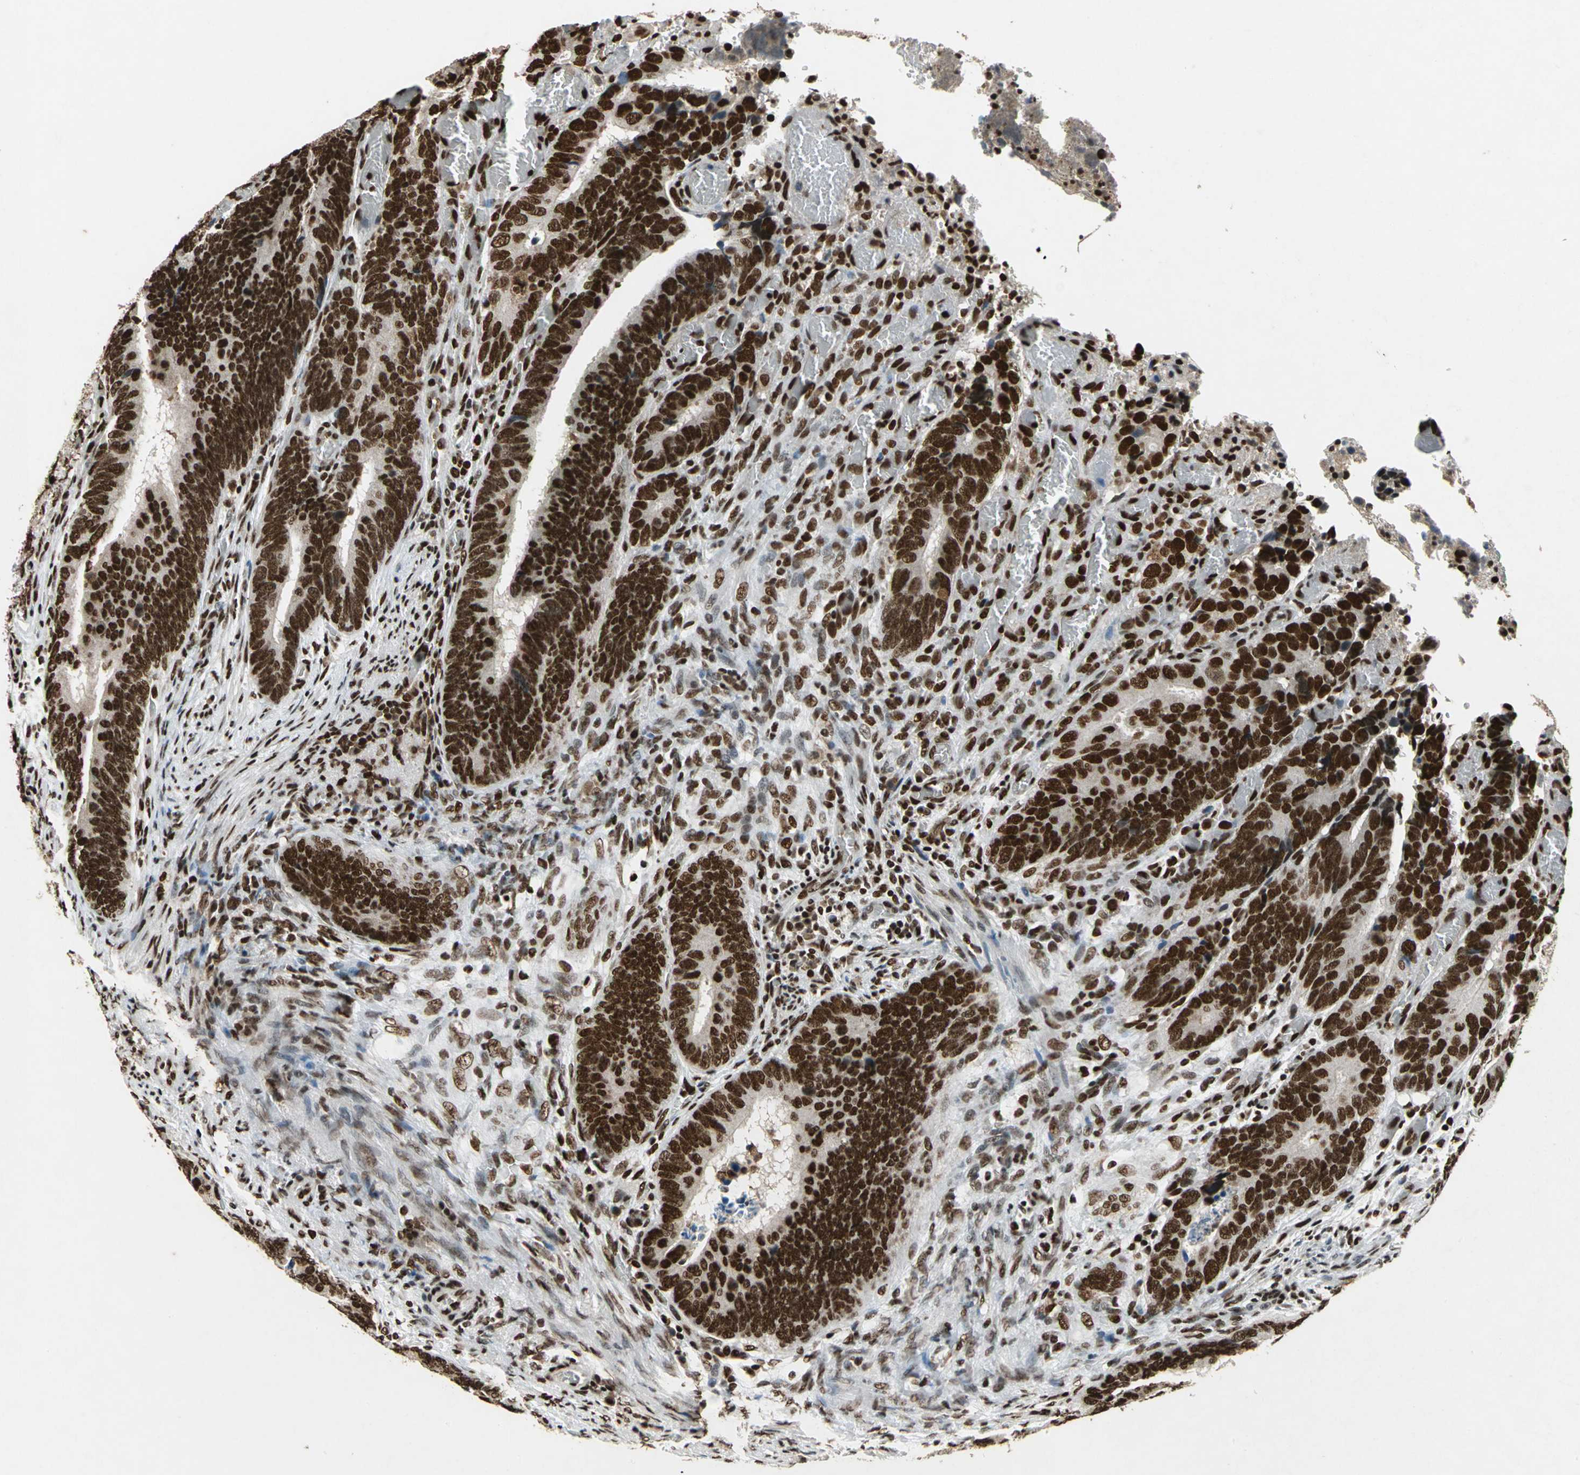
{"staining": {"intensity": "strong", "quantity": ">75%", "location": "nuclear"}, "tissue": "colorectal cancer", "cell_type": "Tumor cells", "image_type": "cancer", "snomed": [{"axis": "morphology", "description": "Adenocarcinoma, NOS"}, {"axis": "topography", "description": "Colon"}], "caption": "Immunohistochemical staining of adenocarcinoma (colorectal) exhibits high levels of strong nuclear expression in approximately >75% of tumor cells.", "gene": "MTA2", "patient": {"sex": "male", "age": 72}}